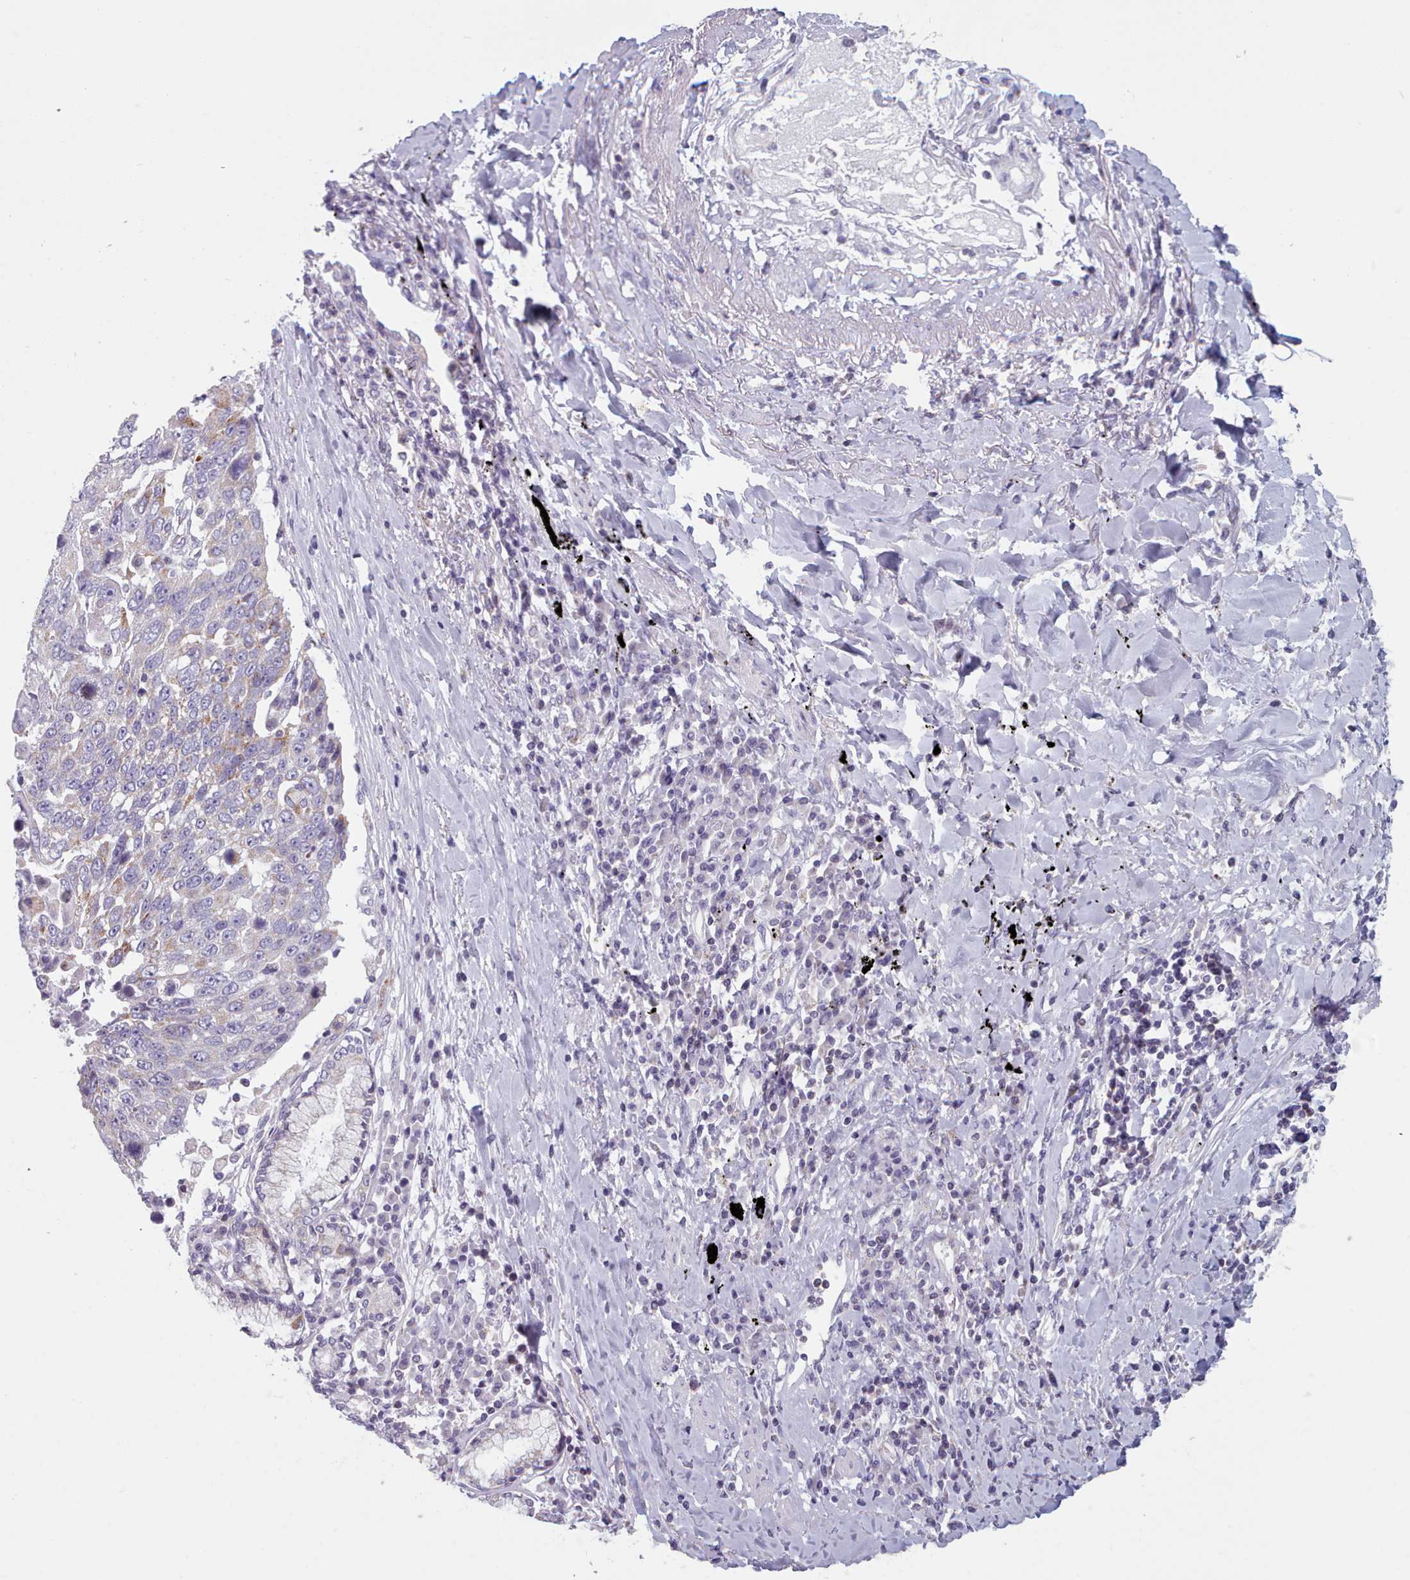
{"staining": {"intensity": "weak", "quantity": "25%-75%", "location": "cytoplasmic/membranous"}, "tissue": "lung cancer", "cell_type": "Tumor cells", "image_type": "cancer", "snomed": [{"axis": "morphology", "description": "Squamous cell carcinoma, NOS"}, {"axis": "topography", "description": "Lung"}], "caption": "Protein staining by immunohistochemistry displays weak cytoplasmic/membranous positivity in about 25%-75% of tumor cells in squamous cell carcinoma (lung). (DAB IHC, brown staining for protein, blue staining for nuclei).", "gene": "FAM170B", "patient": {"sex": "male", "age": 66}}